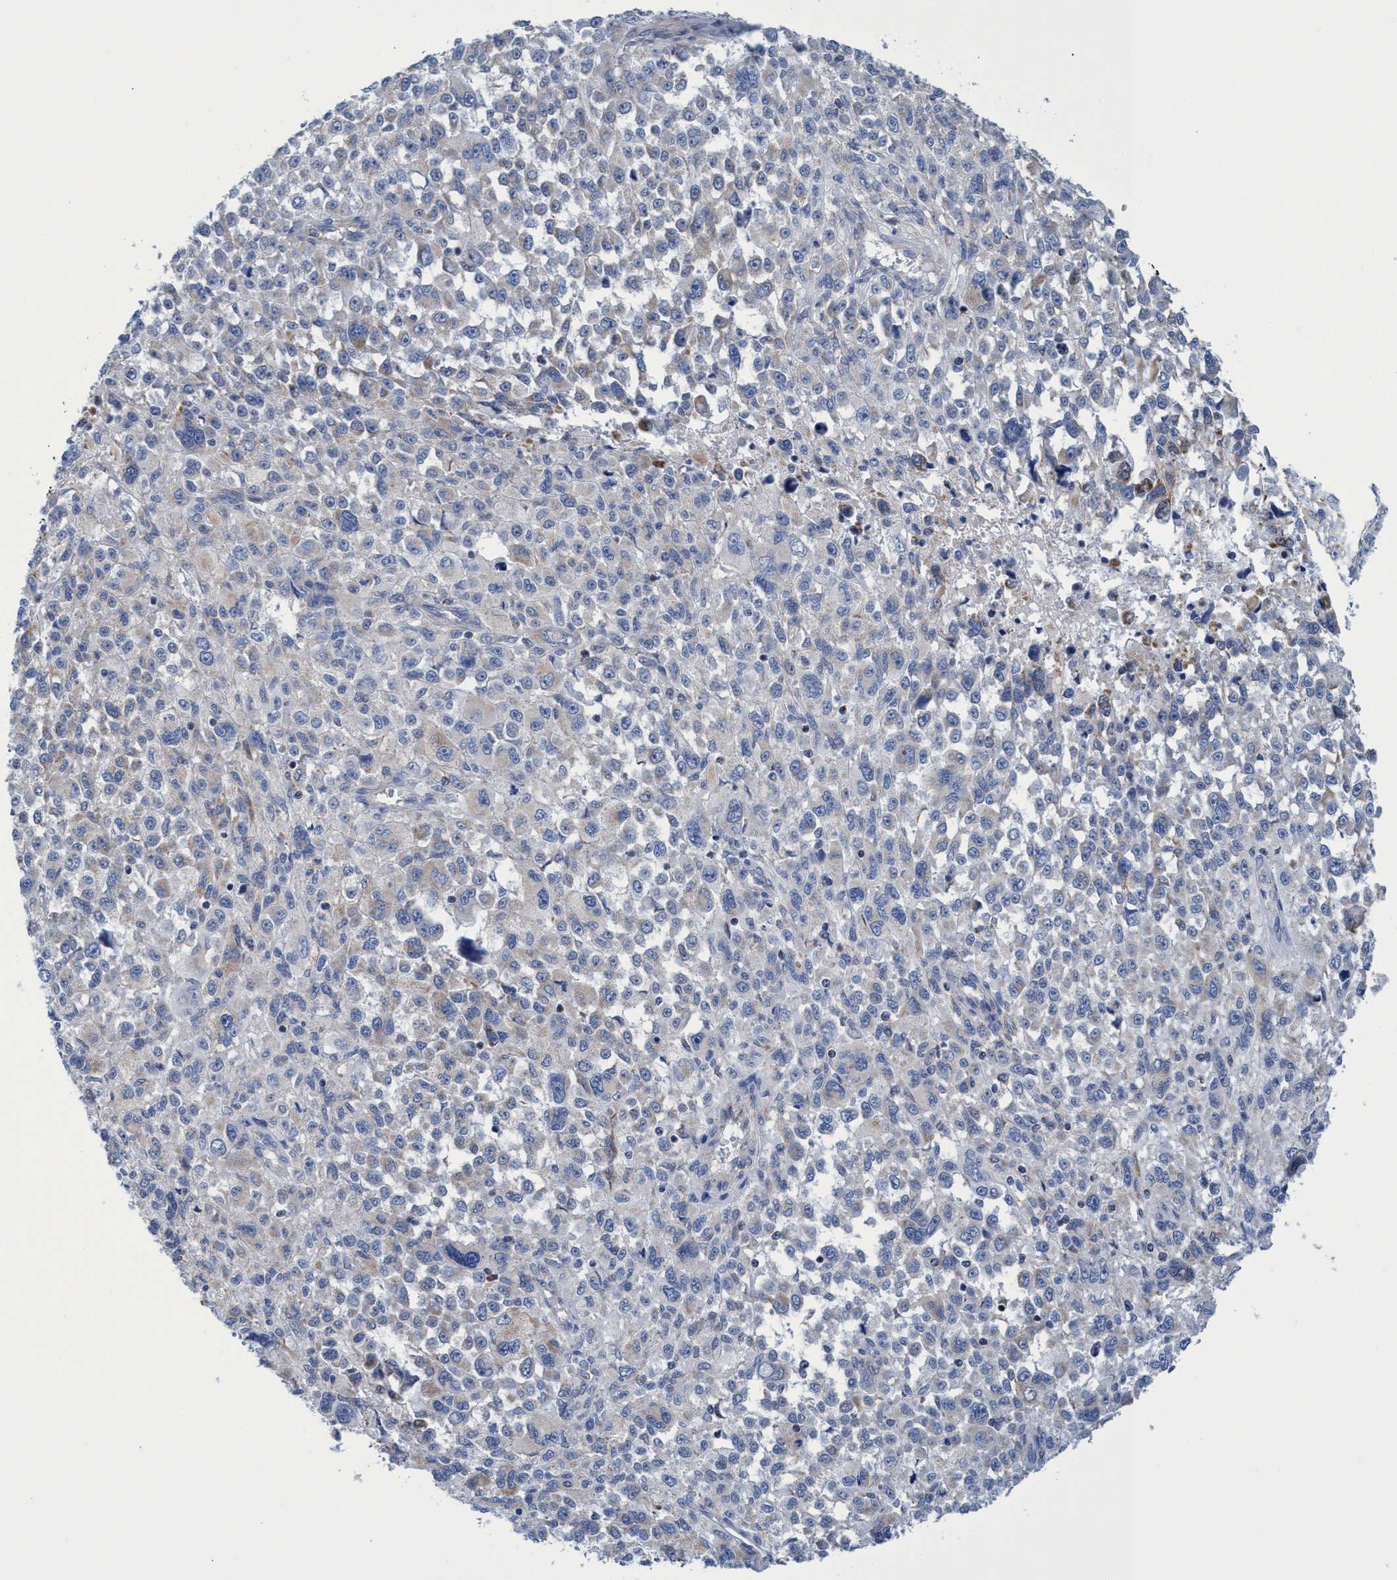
{"staining": {"intensity": "negative", "quantity": "none", "location": "none"}, "tissue": "melanoma", "cell_type": "Tumor cells", "image_type": "cancer", "snomed": [{"axis": "morphology", "description": "Malignant melanoma, NOS"}, {"axis": "topography", "description": "Skin"}], "caption": "This photomicrograph is of malignant melanoma stained with immunohistochemistry to label a protein in brown with the nuclei are counter-stained blue. There is no staining in tumor cells.", "gene": "ZNF750", "patient": {"sex": "female", "age": 55}}